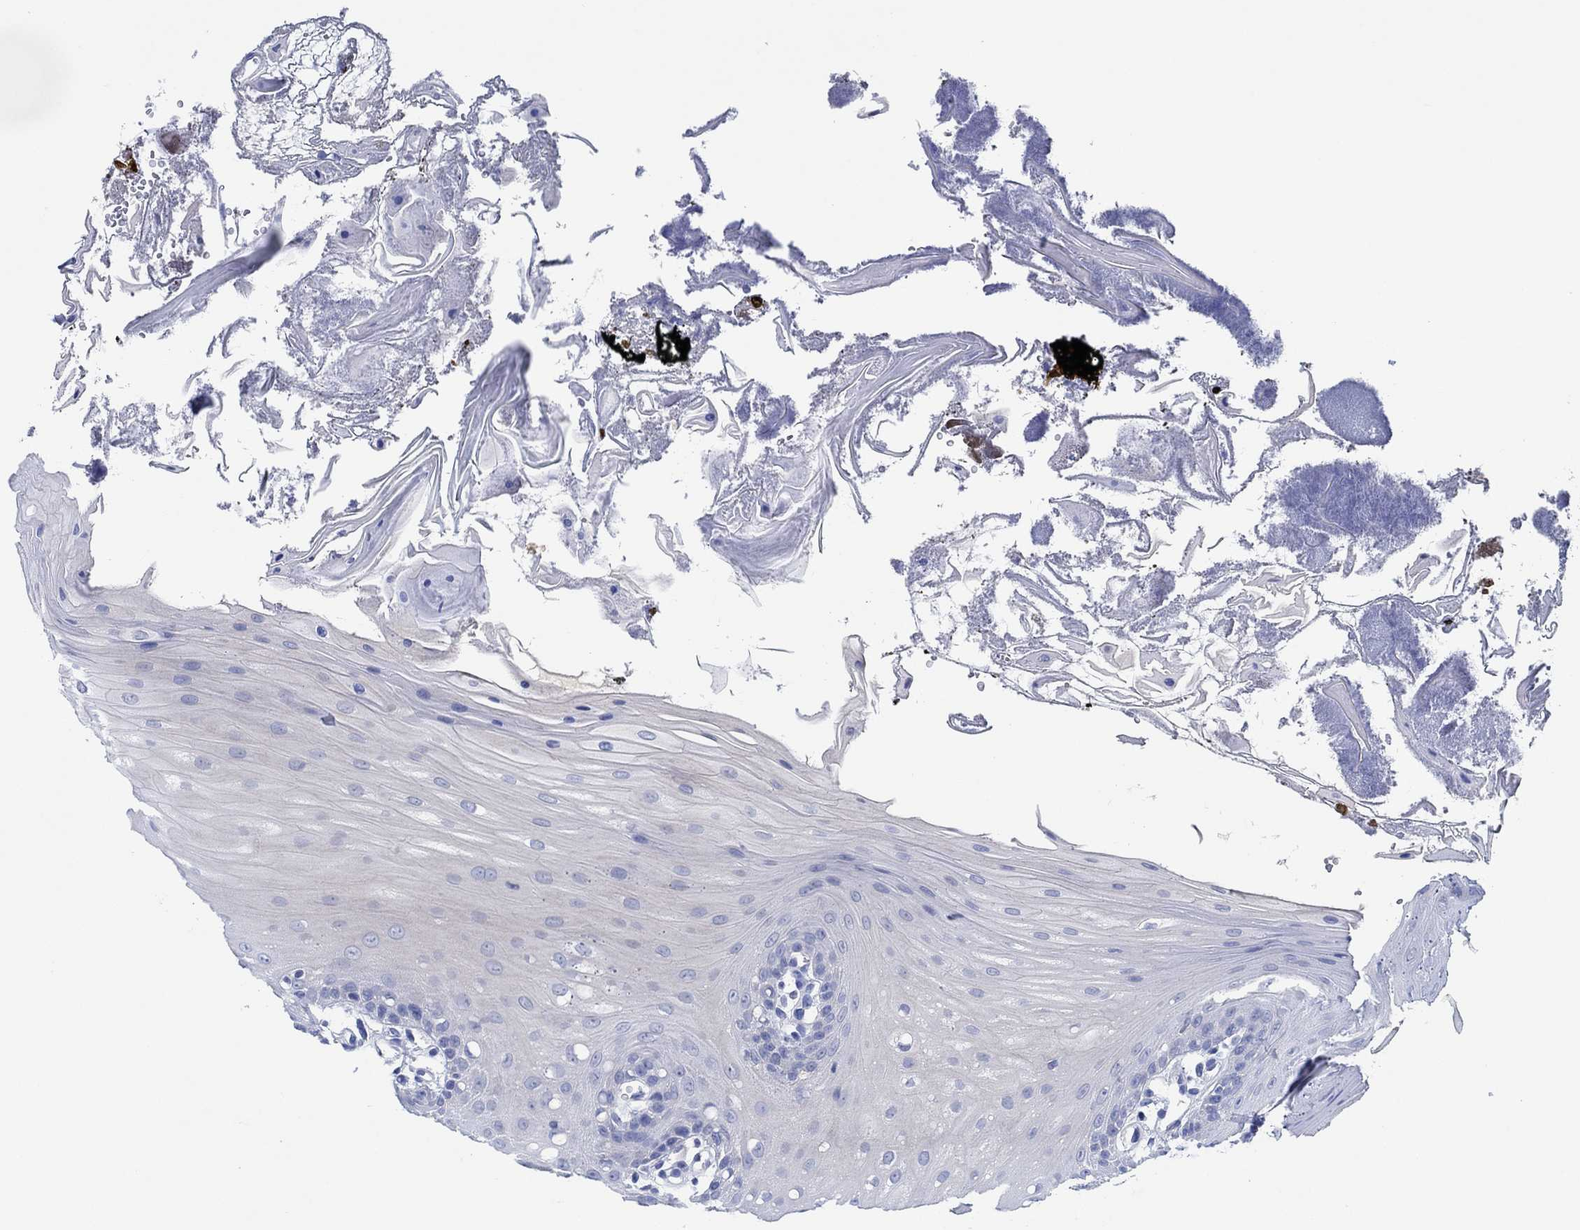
{"staining": {"intensity": "negative", "quantity": "none", "location": "none"}, "tissue": "oral mucosa", "cell_type": "Squamous epithelial cells", "image_type": "normal", "snomed": [{"axis": "morphology", "description": "Normal tissue, NOS"}, {"axis": "morphology", "description": "Squamous cell carcinoma, NOS"}, {"axis": "topography", "description": "Oral tissue"}, {"axis": "topography", "description": "Head-Neck"}], "caption": "High power microscopy image of an immunohistochemistry (IHC) photomicrograph of benign oral mucosa, revealing no significant staining in squamous epithelial cells.", "gene": "CPNE6", "patient": {"sex": "male", "age": 69}}